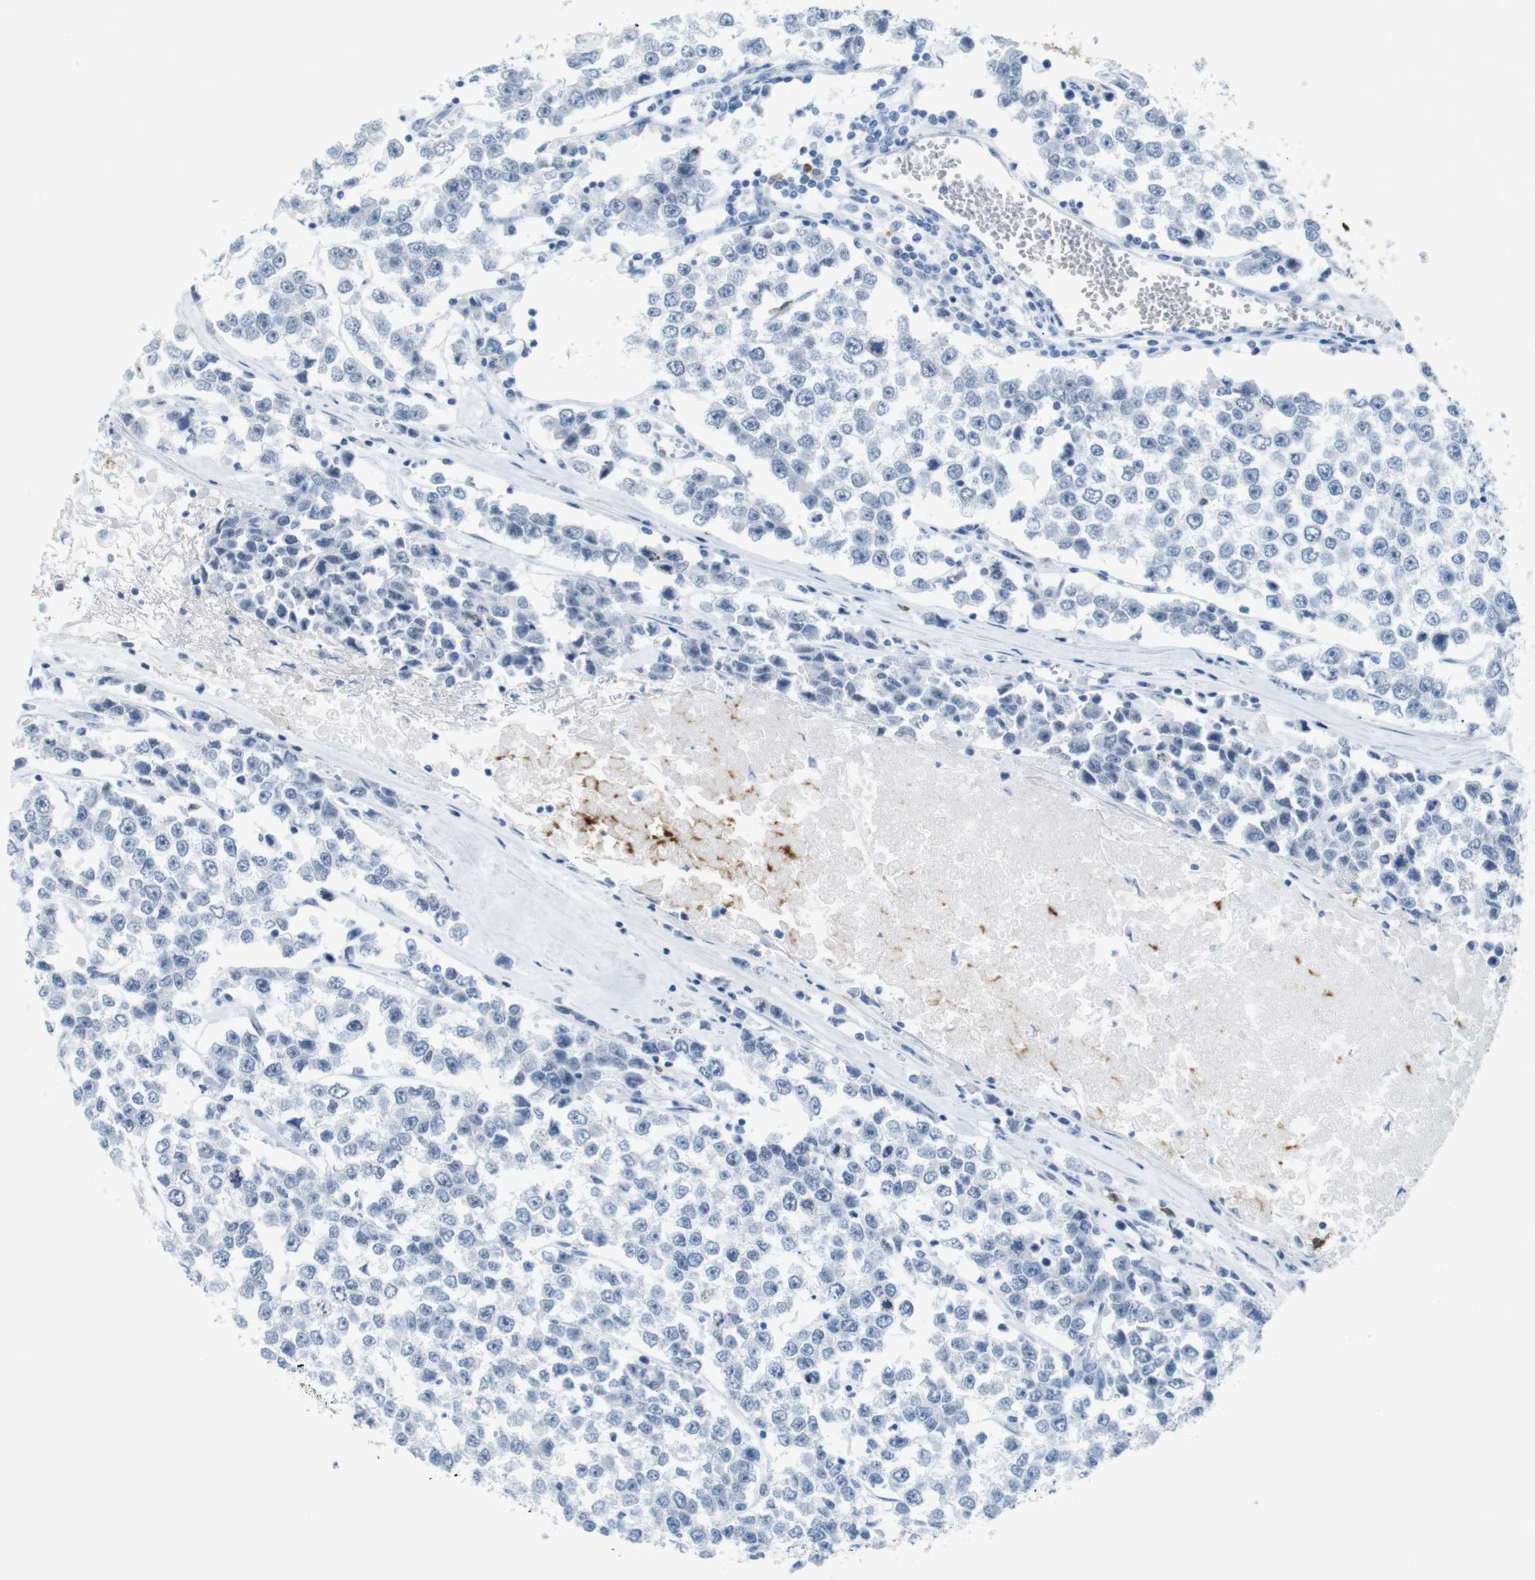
{"staining": {"intensity": "negative", "quantity": "none", "location": "none"}, "tissue": "testis cancer", "cell_type": "Tumor cells", "image_type": "cancer", "snomed": [{"axis": "morphology", "description": "Seminoma, NOS"}, {"axis": "morphology", "description": "Carcinoma, Embryonal, NOS"}, {"axis": "topography", "description": "Testis"}], "caption": "Photomicrograph shows no significant protein positivity in tumor cells of testis seminoma. Brightfield microscopy of immunohistochemistry (IHC) stained with DAB (brown) and hematoxylin (blue), captured at high magnification.", "gene": "MCEMP1", "patient": {"sex": "male", "age": 52}}